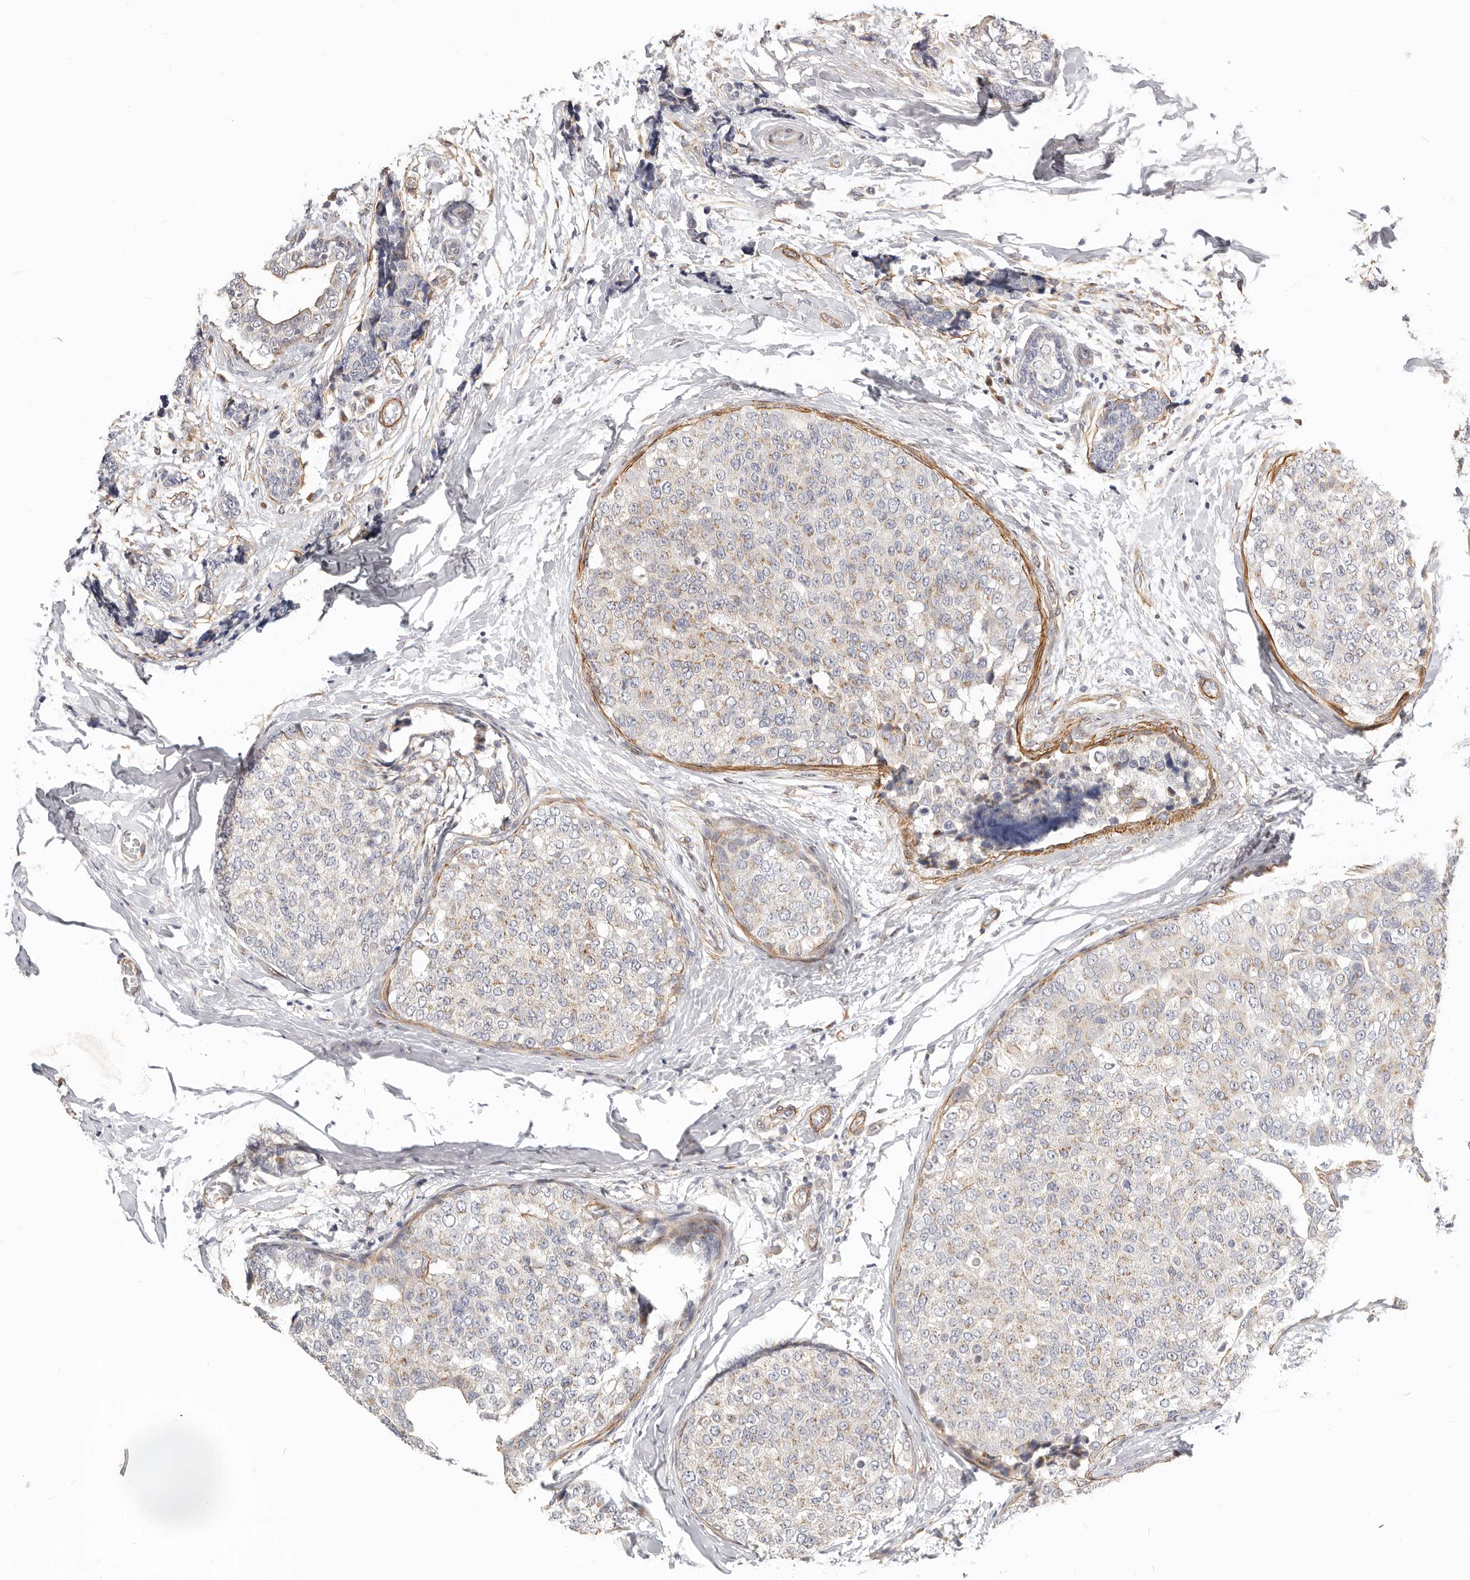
{"staining": {"intensity": "weak", "quantity": "<25%", "location": "cytoplasmic/membranous"}, "tissue": "breast cancer", "cell_type": "Tumor cells", "image_type": "cancer", "snomed": [{"axis": "morphology", "description": "Normal tissue, NOS"}, {"axis": "morphology", "description": "Duct carcinoma"}, {"axis": "topography", "description": "Breast"}], "caption": "Protein analysis of infiltrating ductal carcinoma (breast) shows no significant expression in tumor cells.", "gene": "RABAC1", "patient": {"sex": "female", "age": 43}}